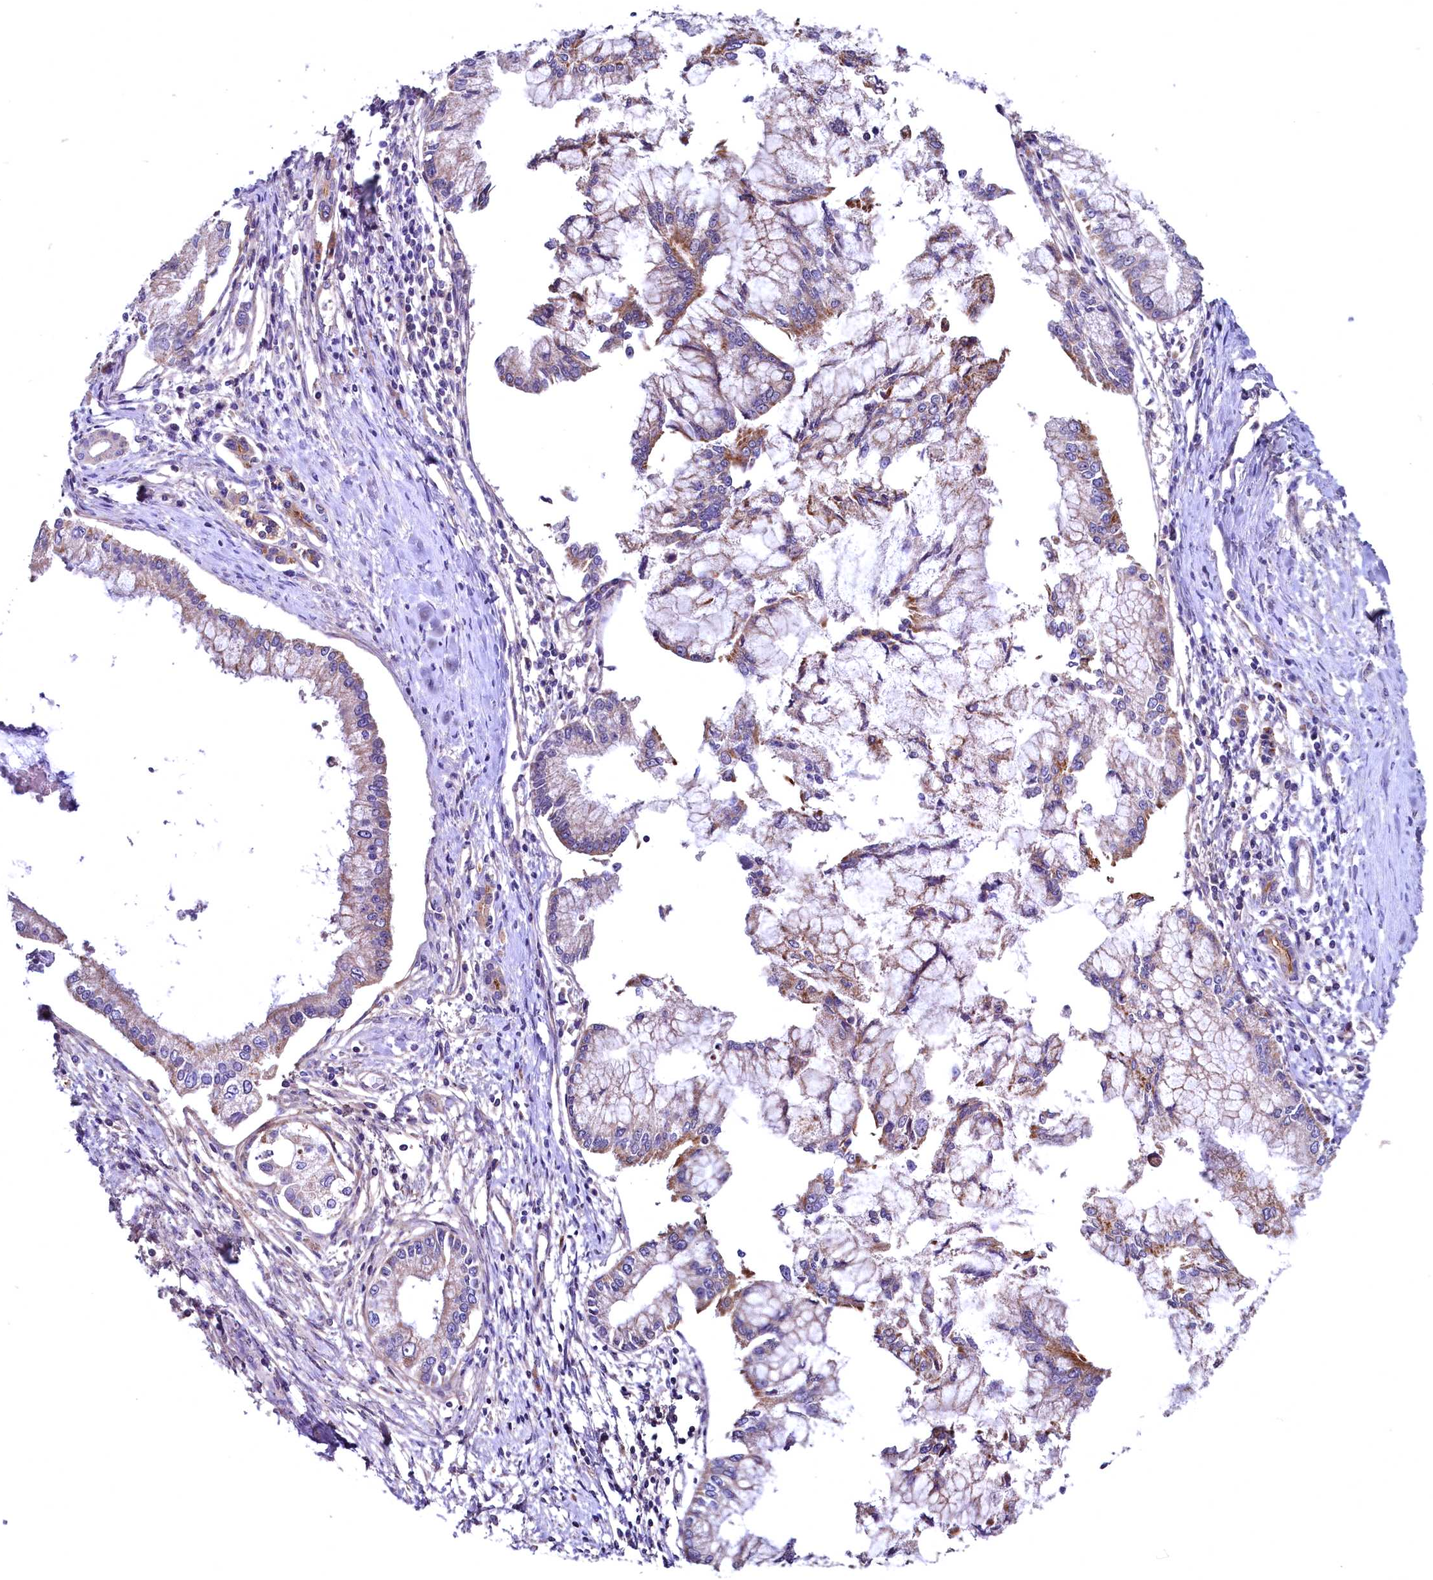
{"staining": {"intensity": "moderate", "quantity": "<25%", "location": "cytoplasmic/membranous"}, "tissue": "pancreatic cancer", "cell_type": "Tumor cells", "image_type": "cancer", "snomed": [{"axis": "morphology", "description": "Adenocarcinoma, NOS"}, {"axis": "topography", "description": "Pancreas"}], "caption": "There is low levels of moderate cytoplasmic/membranous staining in tumor cells of pancreatic adenocarcinoma, as demonstrated by immunohistochemical staining (brown color).", "gene": "MRPL57", "patient": {"sex": "male", "age": 46}}